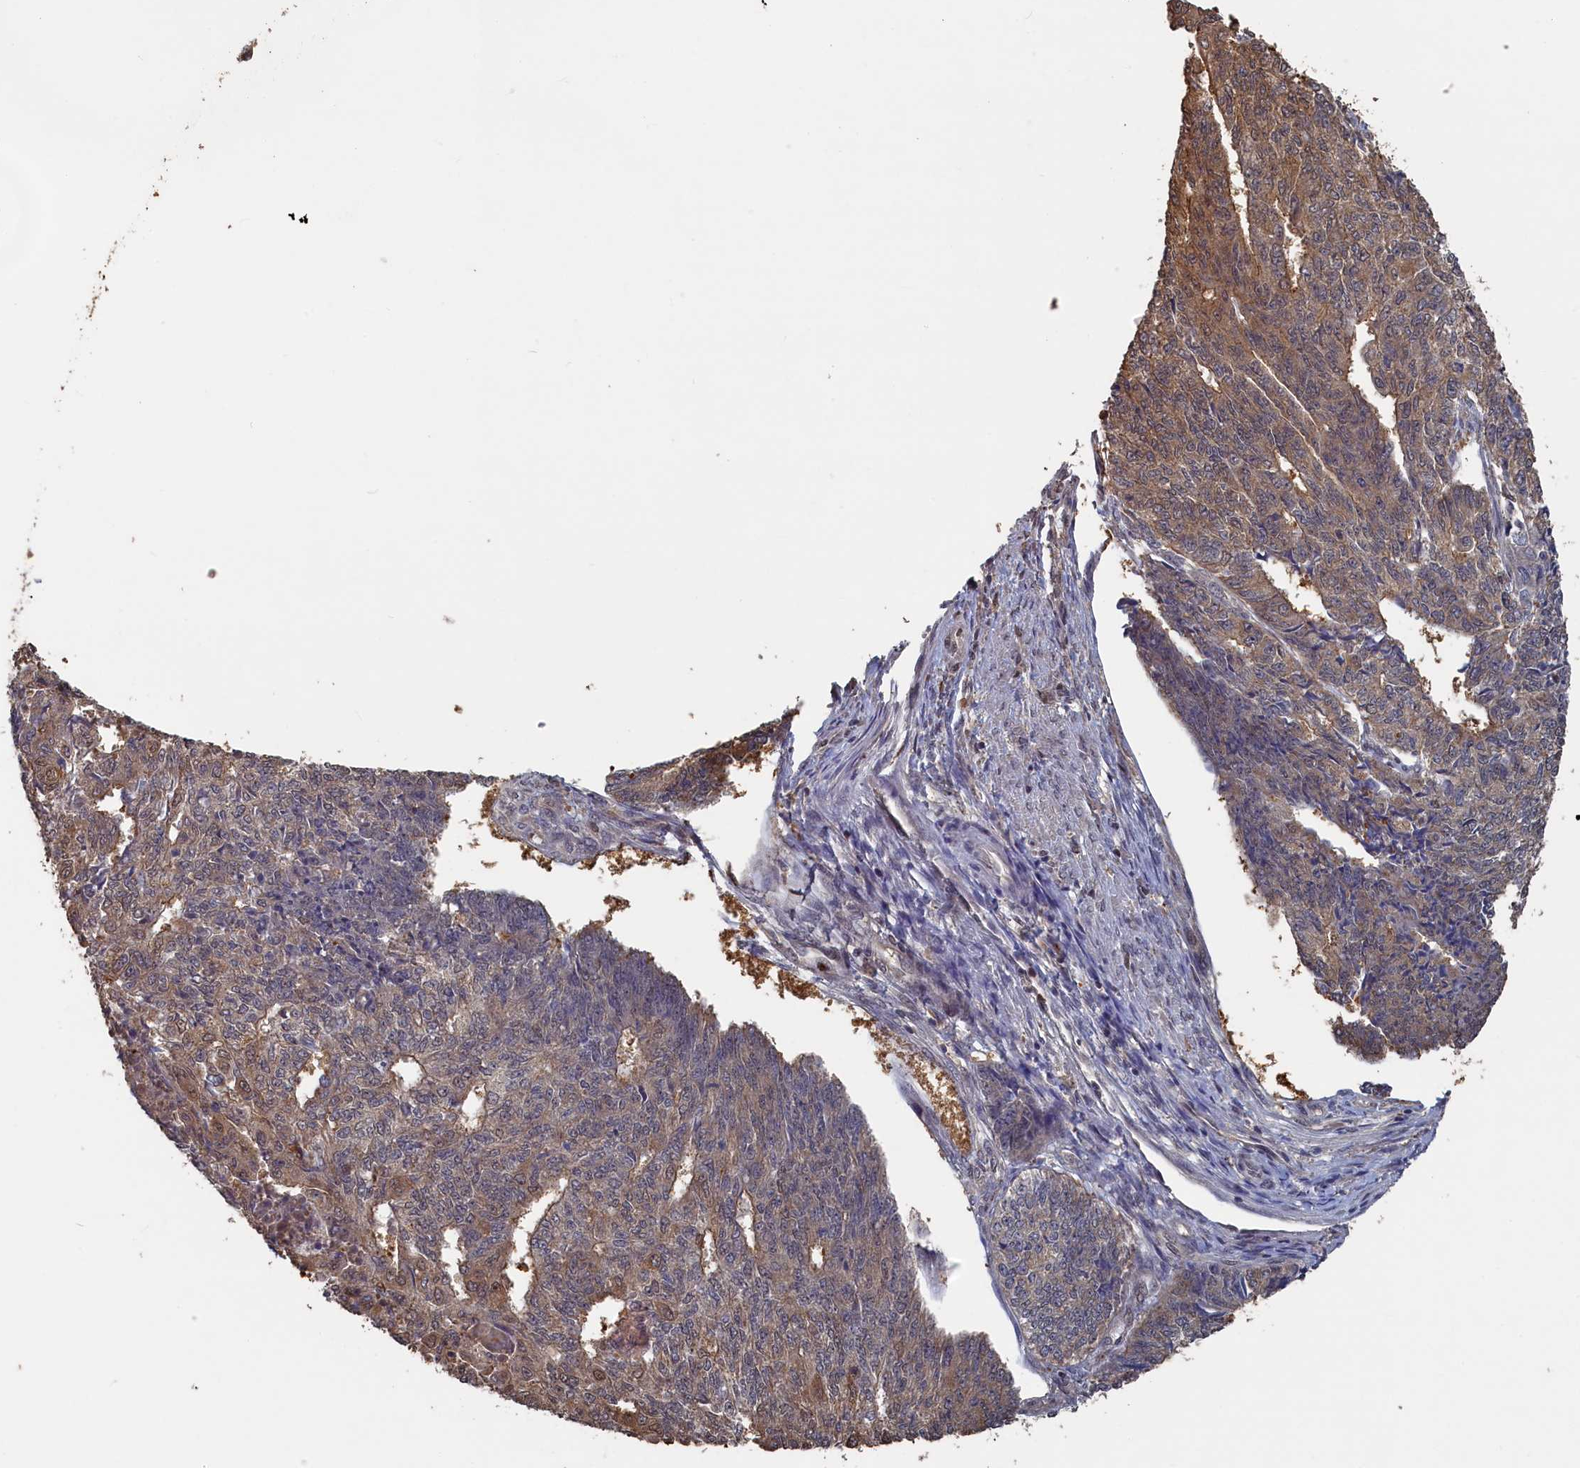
{"staining": {"intensity": "moderate", "quantity": "25%-75%", "location": "cytoplasmic/membranous"}, "tissue": "endometrial cancer", "cell_type": "Tumor cells", "image_type": "cancer", "snomed": [{"axis": "morphology", "description": "Adenocarcinoma, NOS"}, {"axis": "topography", "description": "Endometrium"}], "caption": "Human endometrial cancer stained with a brown dye demonstrates moderate cytoplasmic/membranous positive expression in about 25%-75% of tumor cells.", "gene": "UCHL3", "patient": {"sex": "female", "age": 32}}